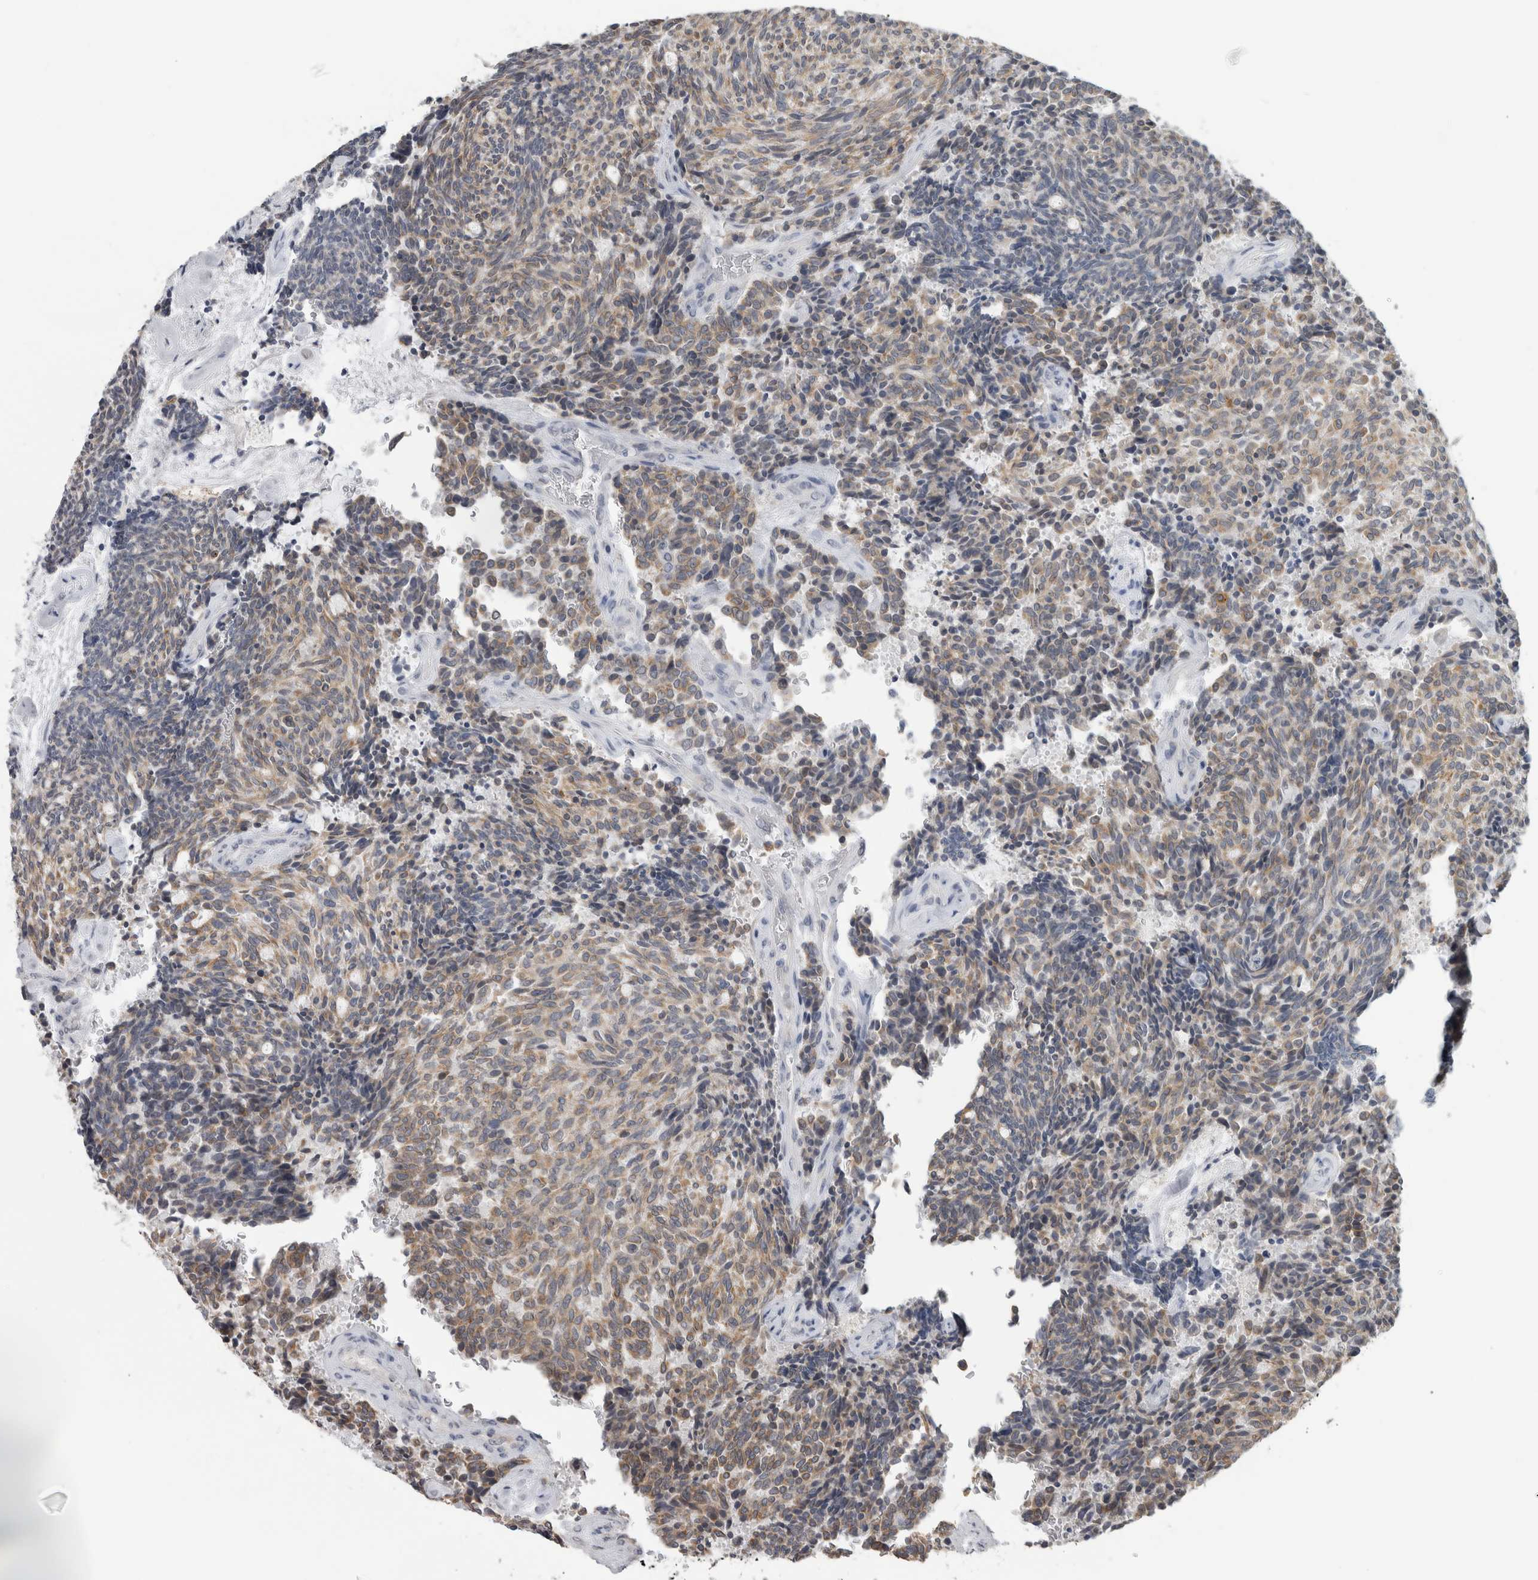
{"staining": {"intensity": "weak", "quantity": ">75%", "location": "cytoplasmic/membranous"}, "tissue": "carcinoid", "cell_type": "Tumor cells", "image_type": "cancer", "snomed": [{"axis": "morphology", "description": "Carcinoid, malignant, NOS"}, {"axis": "topography", "description": "Pancreas"}], "caption": "The micrograph exhibits a brown stain indicating the presence of a protein in the cytoplasmic/membranous of tumor cells in malignant carcinoid. (IHC, brightfield microscopy, high magnification).", "gene": "TMEM242", "patient": {"sex": "female", "age": 54}}